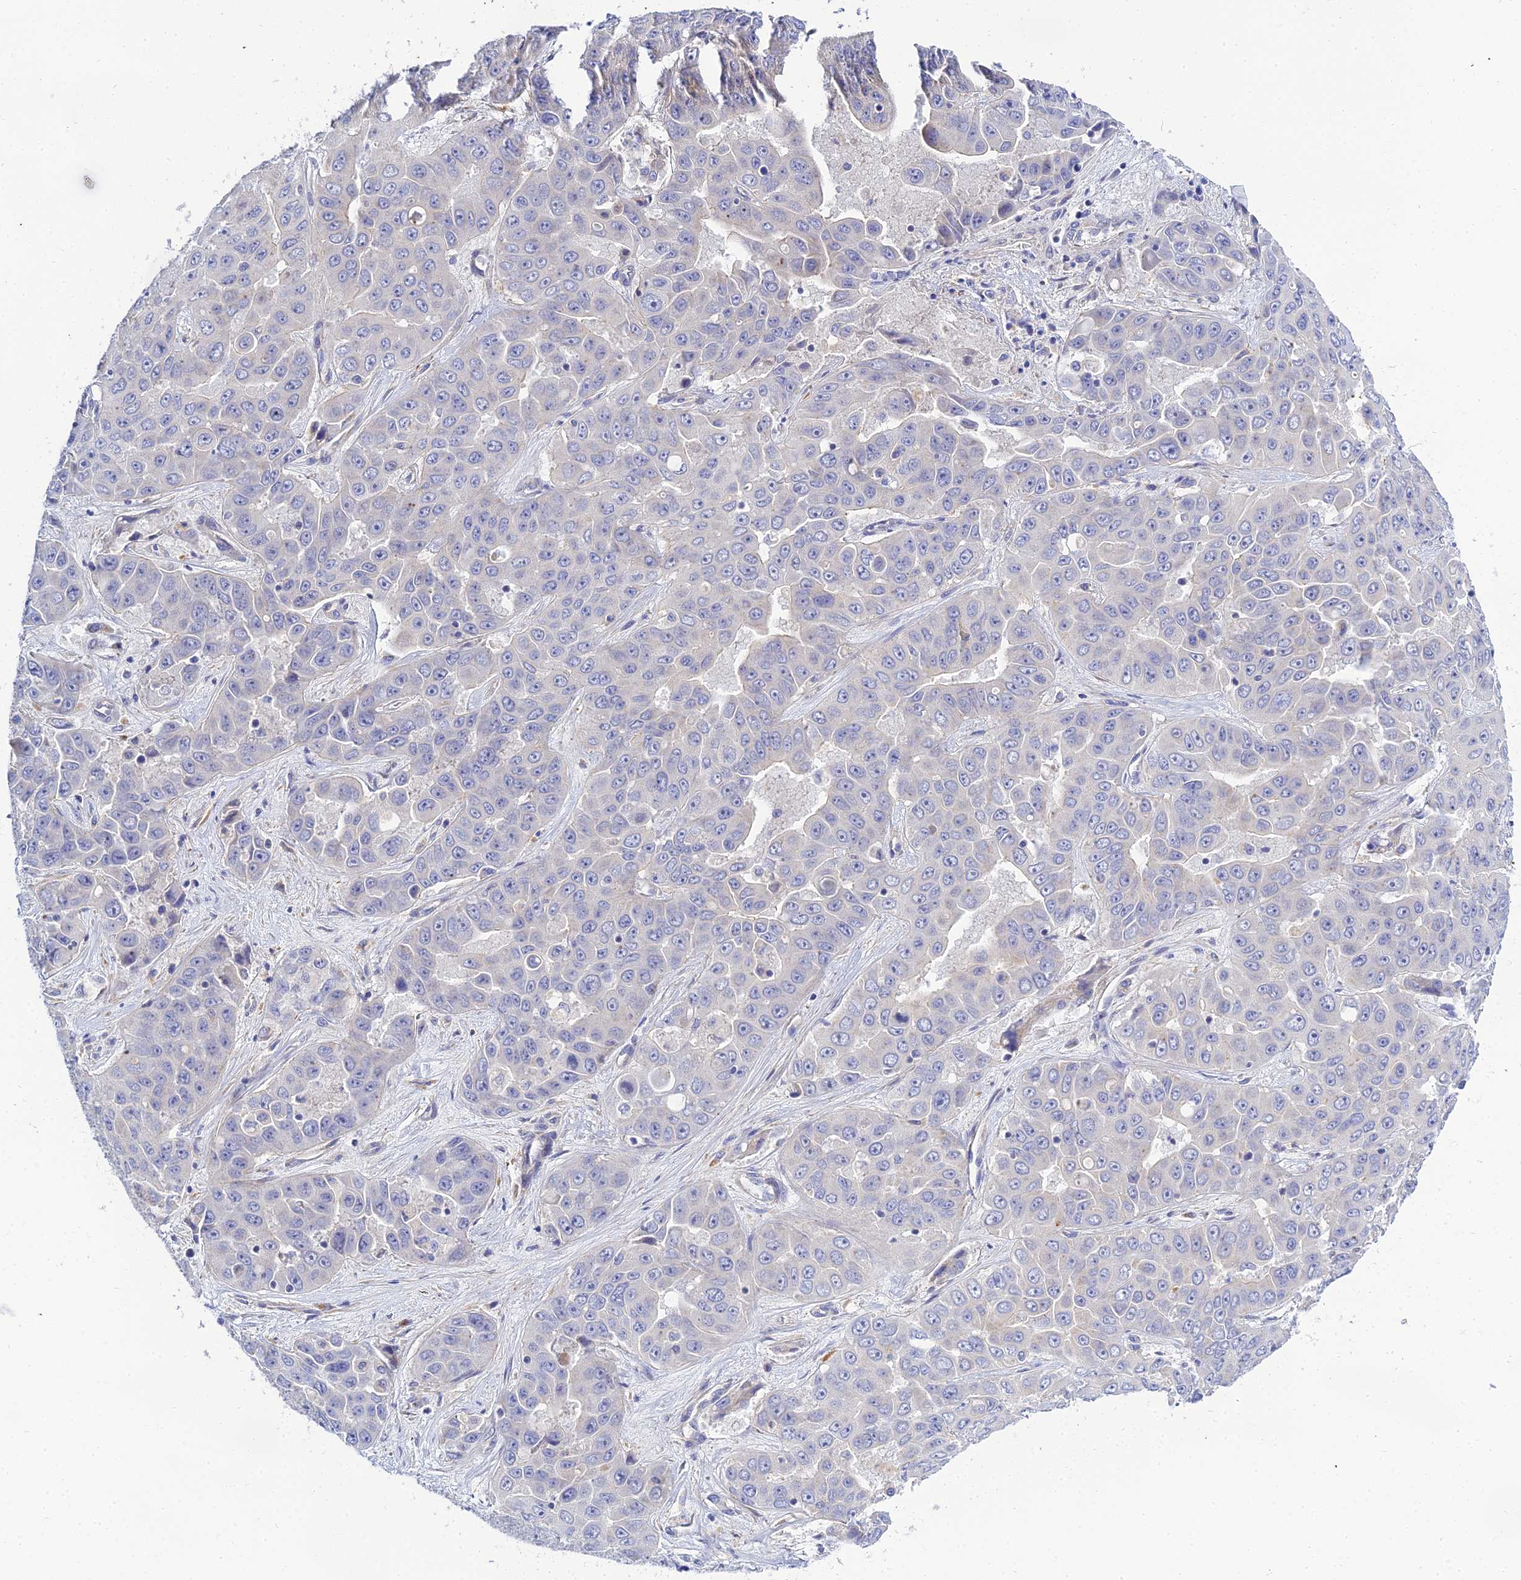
{"staining": {"intensity": "negative", "quantity": "none", "location": "none"}, "tissue": "liver cancer", "cell_type": "Tumor cells", "image_type": "cancer", "snomed": [{"axis": "morphology", "description": "Cholangiocarcinoma"}, {"axis": "topography", "description": "Liver"}], "caption": "An image of liver cholangiocarcinoma stained for a protein reveals no brown staining in tumor cells. (Stains: DAB IHC with hematoxylin counter stain, Microscopy: brightfield microscopy at high magnification).", "gene": "APOBEC3H", "patient": {"sex": "female", "age": 52}}